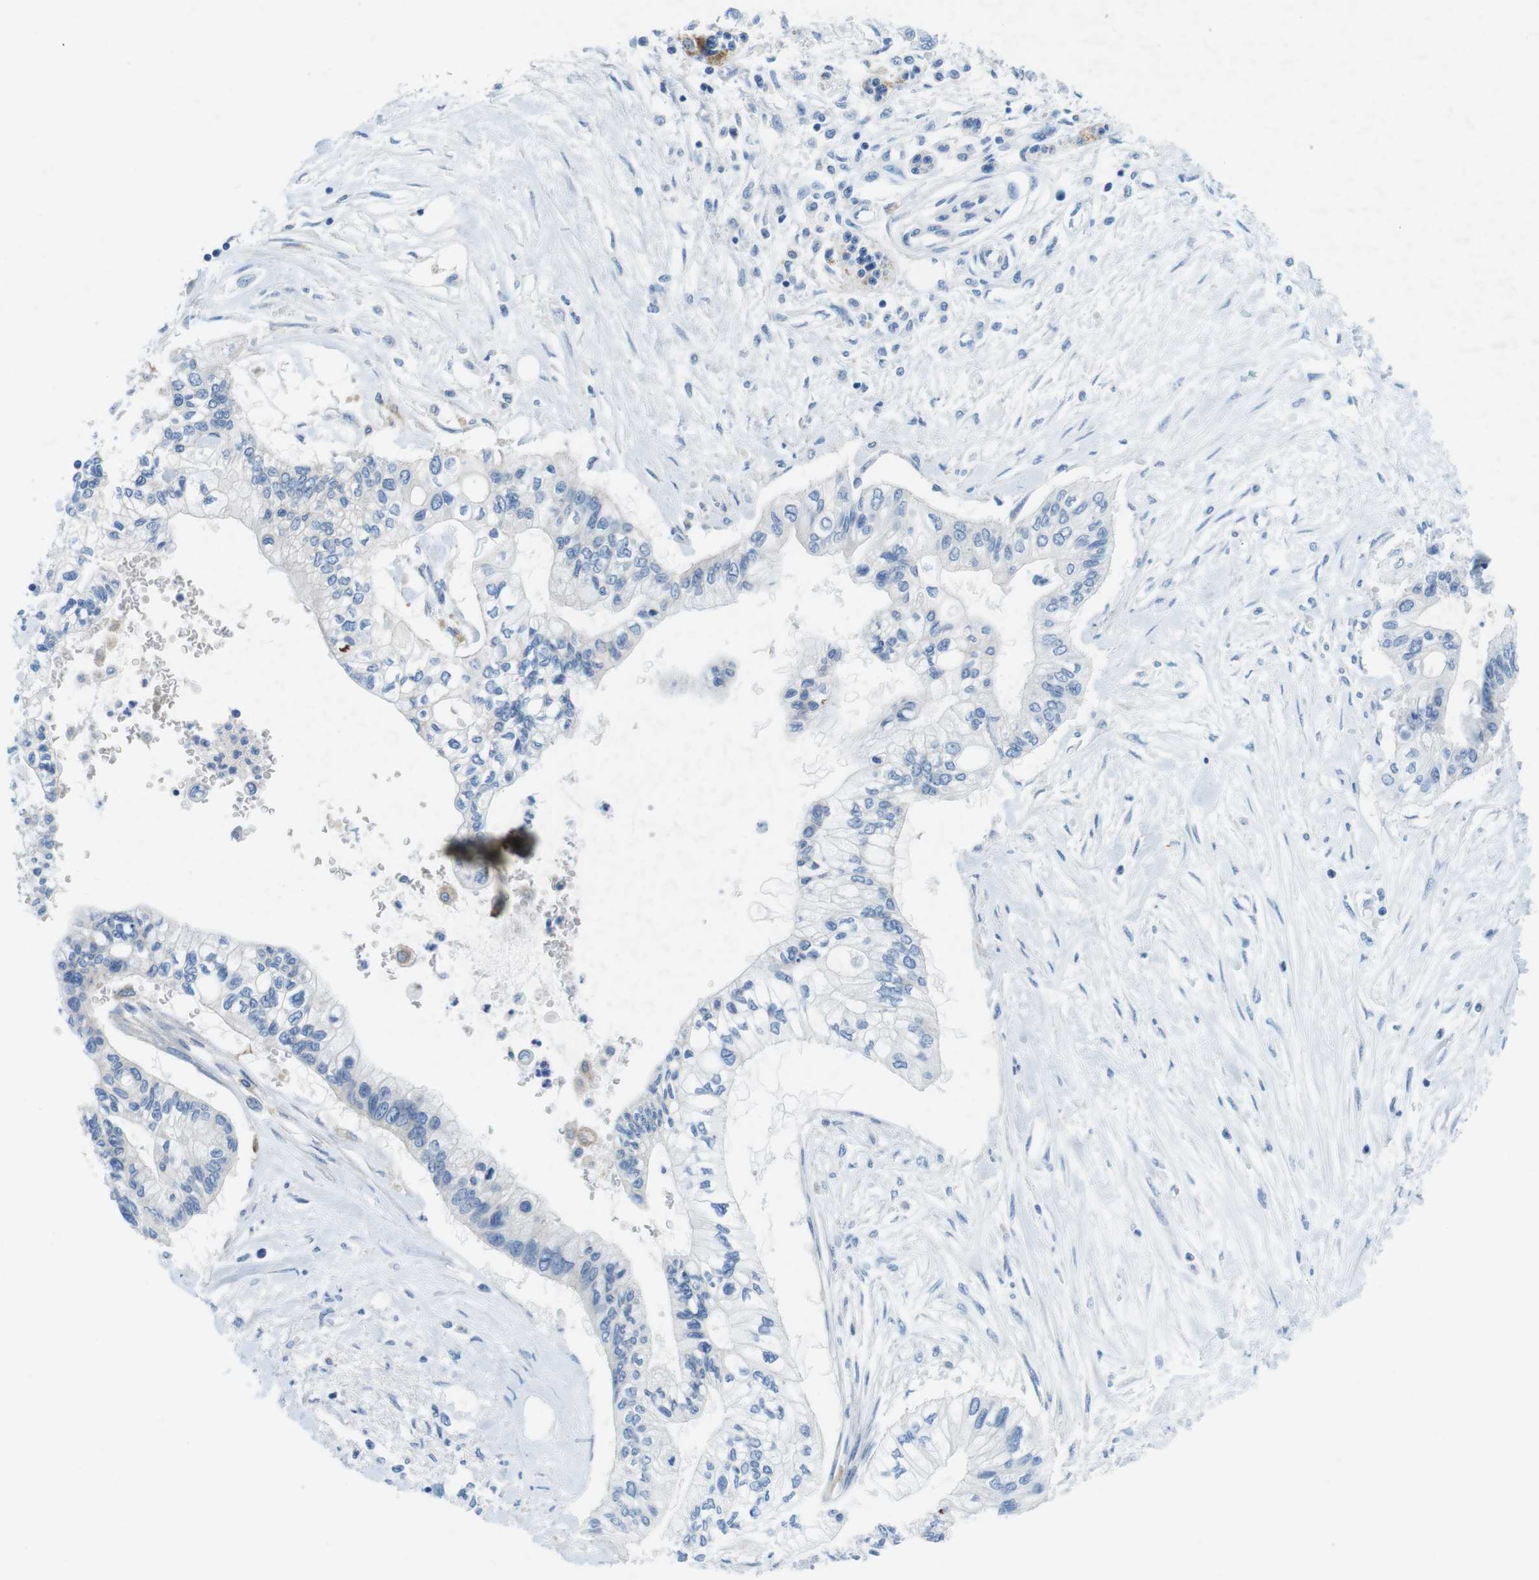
{"staining": {"intensity": "negative", "quantity": "none", "location": "none"}, "tissue": "pancreatic cancer", "cell_type": "Tumor cells", "image_type": "cancer", "snomed": [{"axis": "morphology", "description": "Adenocarcinoma, NOS"}, {"axis": "topography", "description": "Pancreas"}], "caption": "Micrograph shows no protein expression in tumor cells of pancreatic adenocarcinoma tissue.", "gene": "DENND4C", "patient": {"sex": "female", "age": 77}}